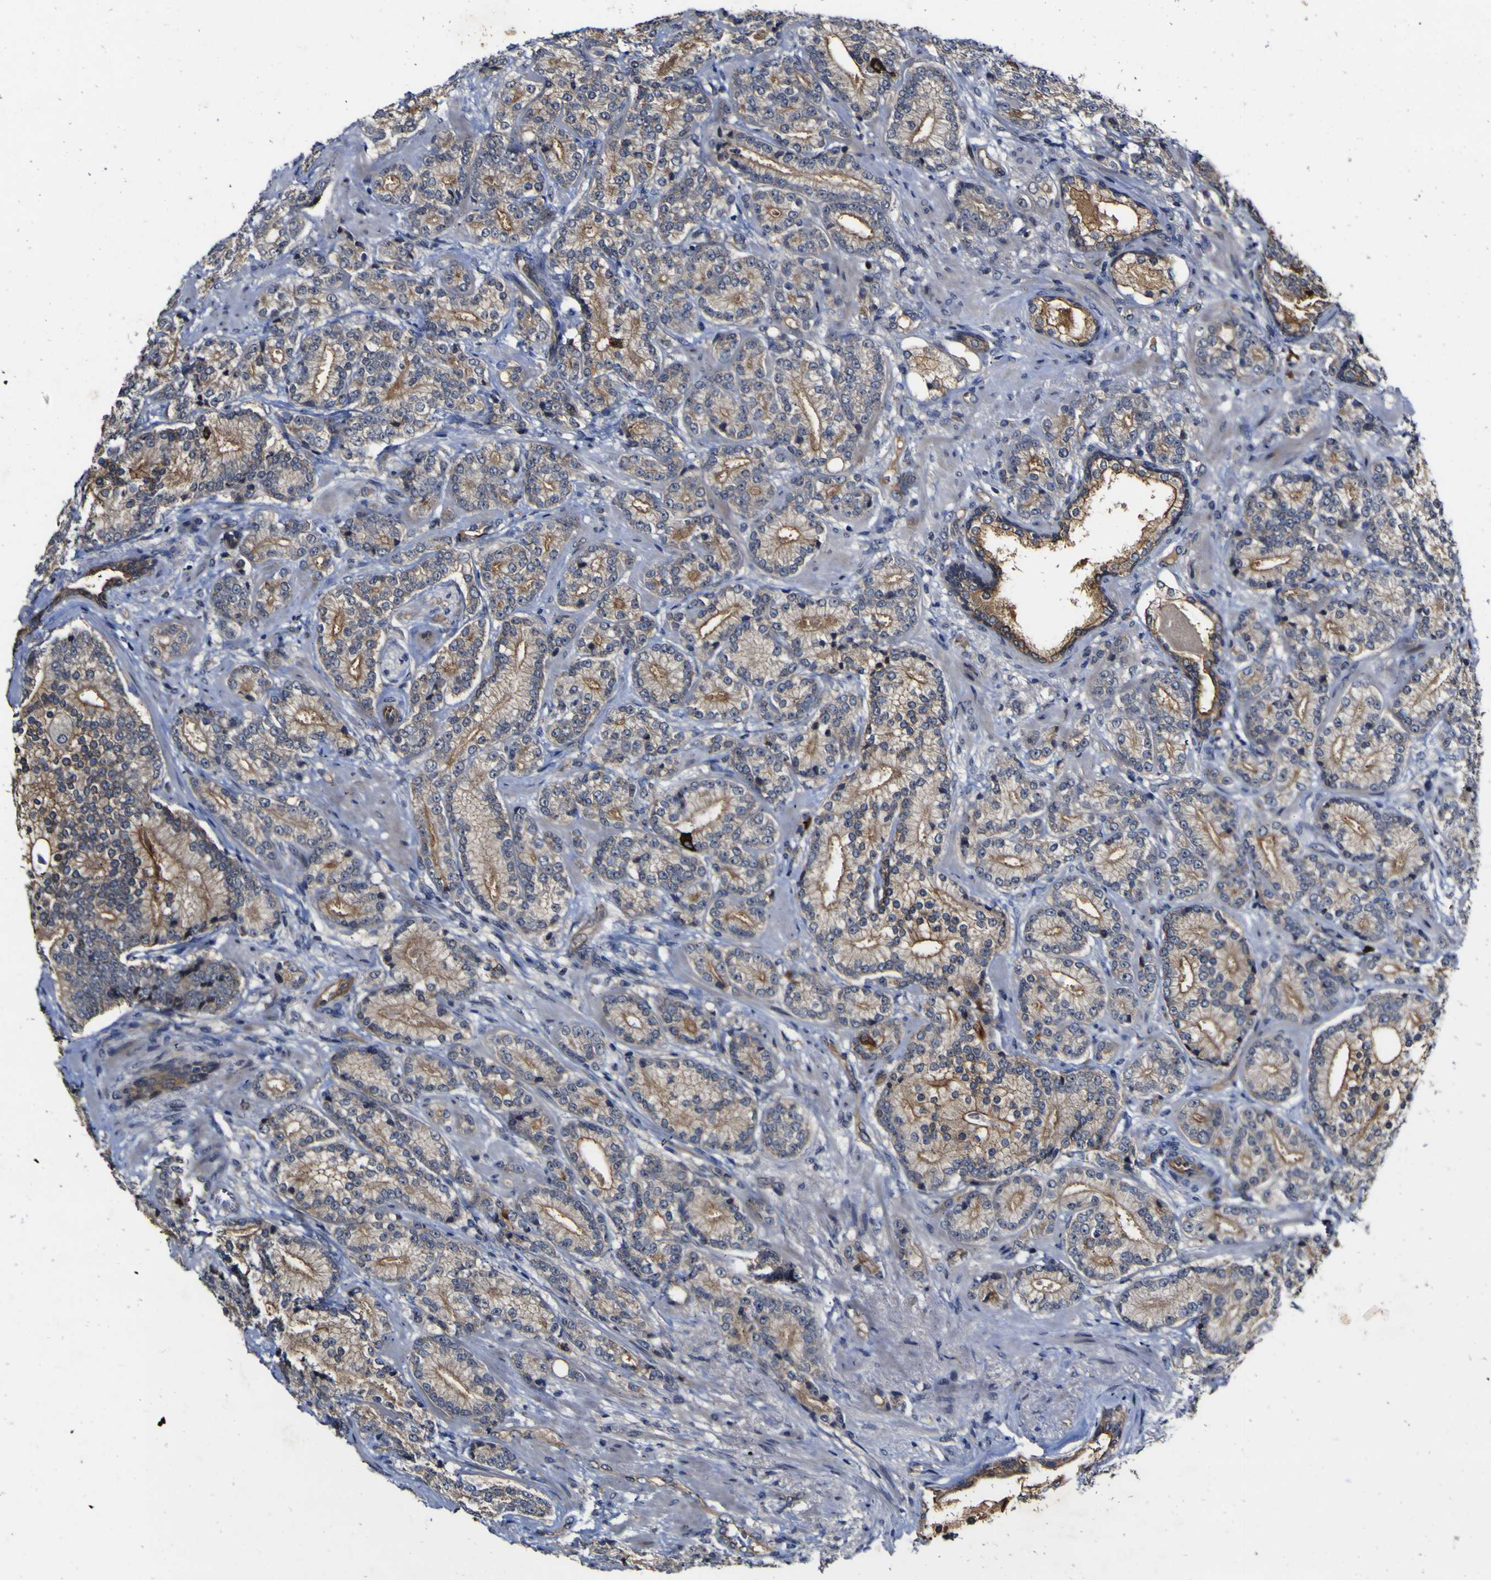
{"staining": {"intensity": "weak", "quantity": ">75%", "location": "cytoplasmic/membranous"}, "tissue": "prostate cancer", "cell_type": "Tumor cells", "image_type": "cancer", "snomed": [{"axis": "morphology", "description": "Adenocarcinoma, High grade"}, {"axis": "topography", "description": "Prostate"}], "caption": "Prostate adenocarcinoma (high-grade) stained for a protein shows weak cytoplasmic/membranous positivity in tumor cells.", "gene": "CCL2", "patient": {"sex": "male", "age": 61}}